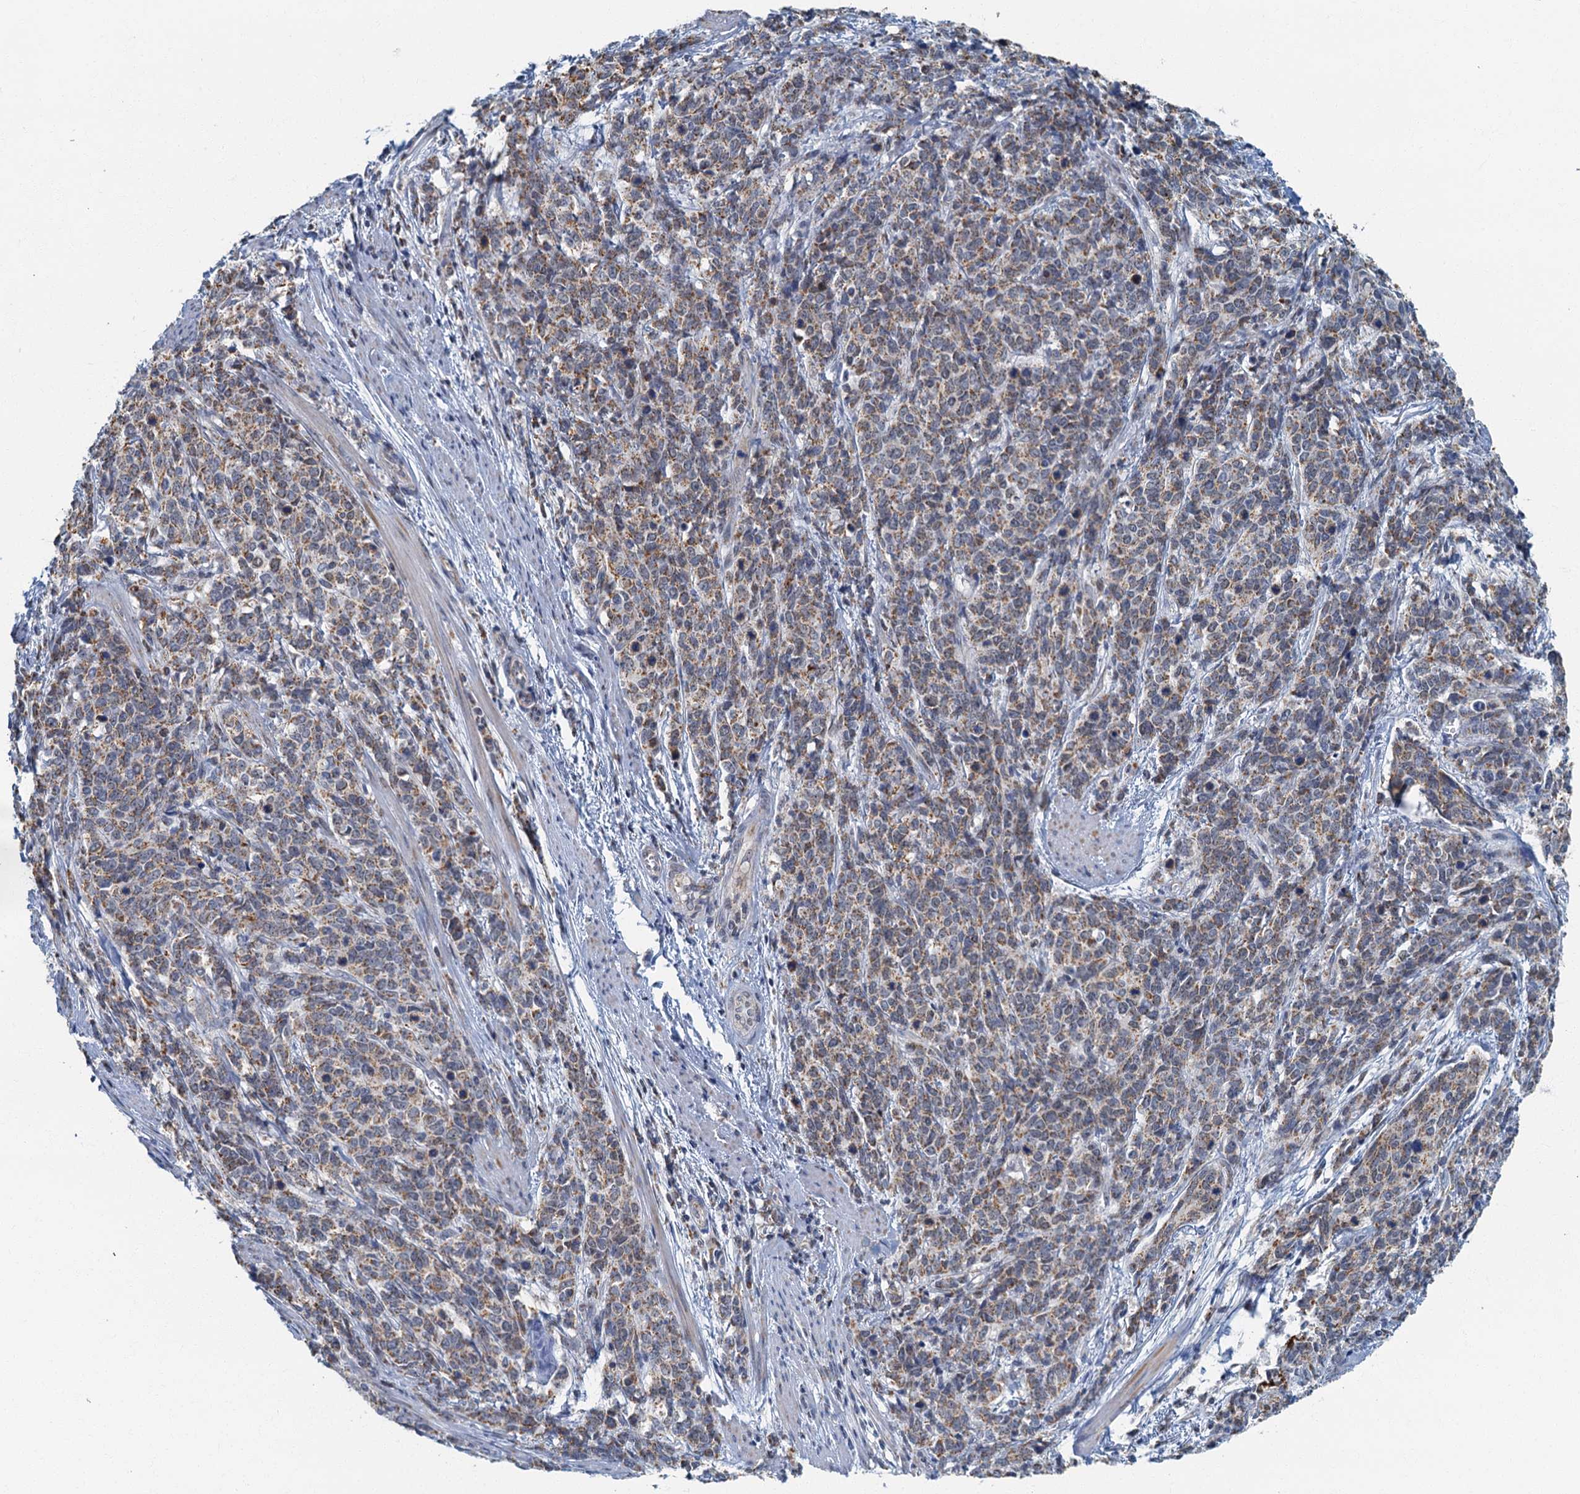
{"staining": {"intensity": "moderate", "quantity": ">75%", "location": "cytoplasmic/membranous"}, "tissue": "cervical cancer", "cell_type": "Tumor cells", "image_type": "cancer", "snomed": [{"axis": "morphology", "description": "Squamous cell carcinoma, NOS"}, {"axis": "topography", "description": "Cervix"}], "caption": "An image of human cervical squamous cell carcinoma stained for a protein exhibits moderate cytoplasmic/membranous brown staining in tumor cells.", "gene": "RAD9B", "patient": {"sex": "female", "age": 60}}